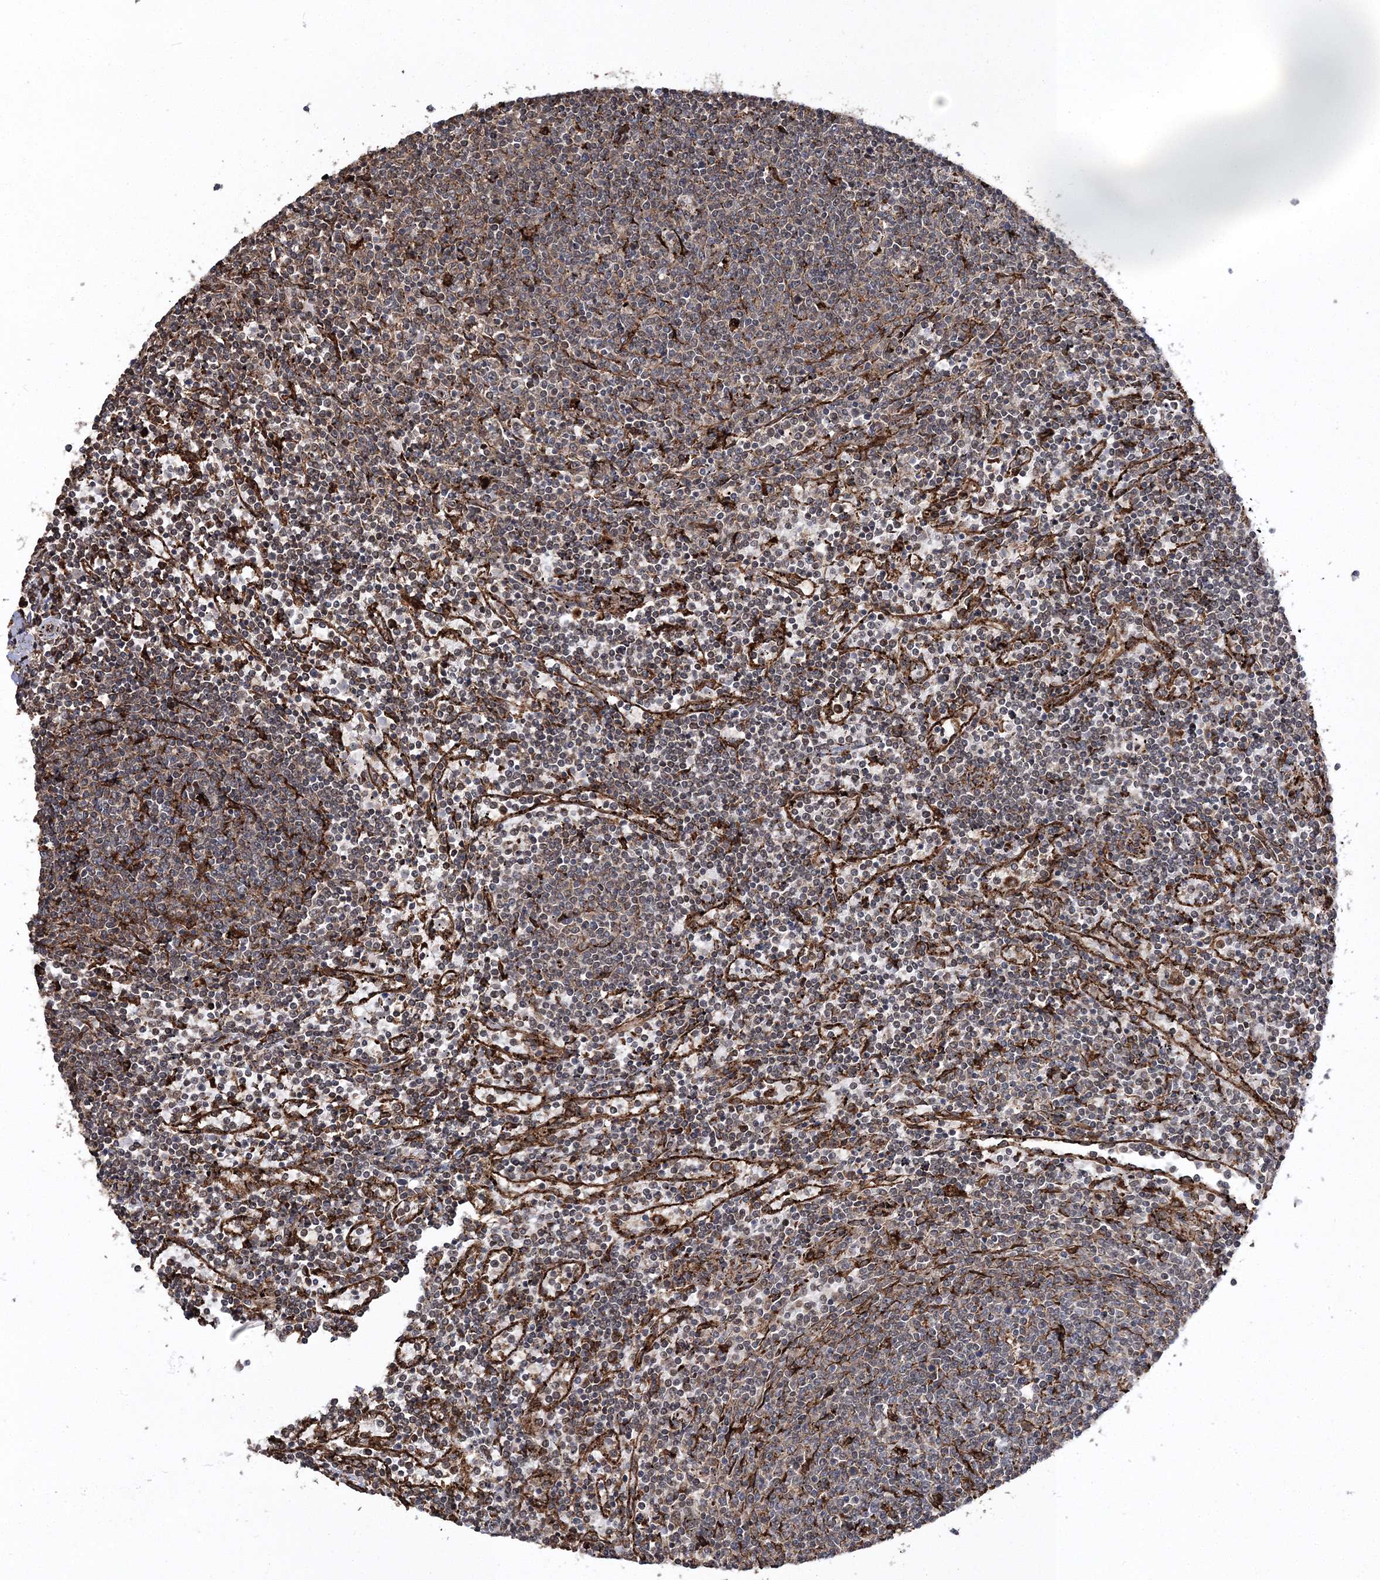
{"staining": {"intensity": "weak", "quantity": "25%-75%", "location": "cytoplasmic/membranous"}, "tissue": "lymphoma", "cell_type": "Tumor cells", "image_type": "cancer", "snomed": [{"axis": "morphology", "description": "Malignant lymphoma, non-Hodgkin's type, Low grade"}, {"axis": "topography", "description": "Spleen"}], "caption": "A brown stain labels weak cytoplasmic/membranous expression of a protein in human malignant lymphoma, non-Hodgkin's type (low-grade) tumor cells.", "gene": "SCRN3", "patient": {"sex": "female", "age": 50}}